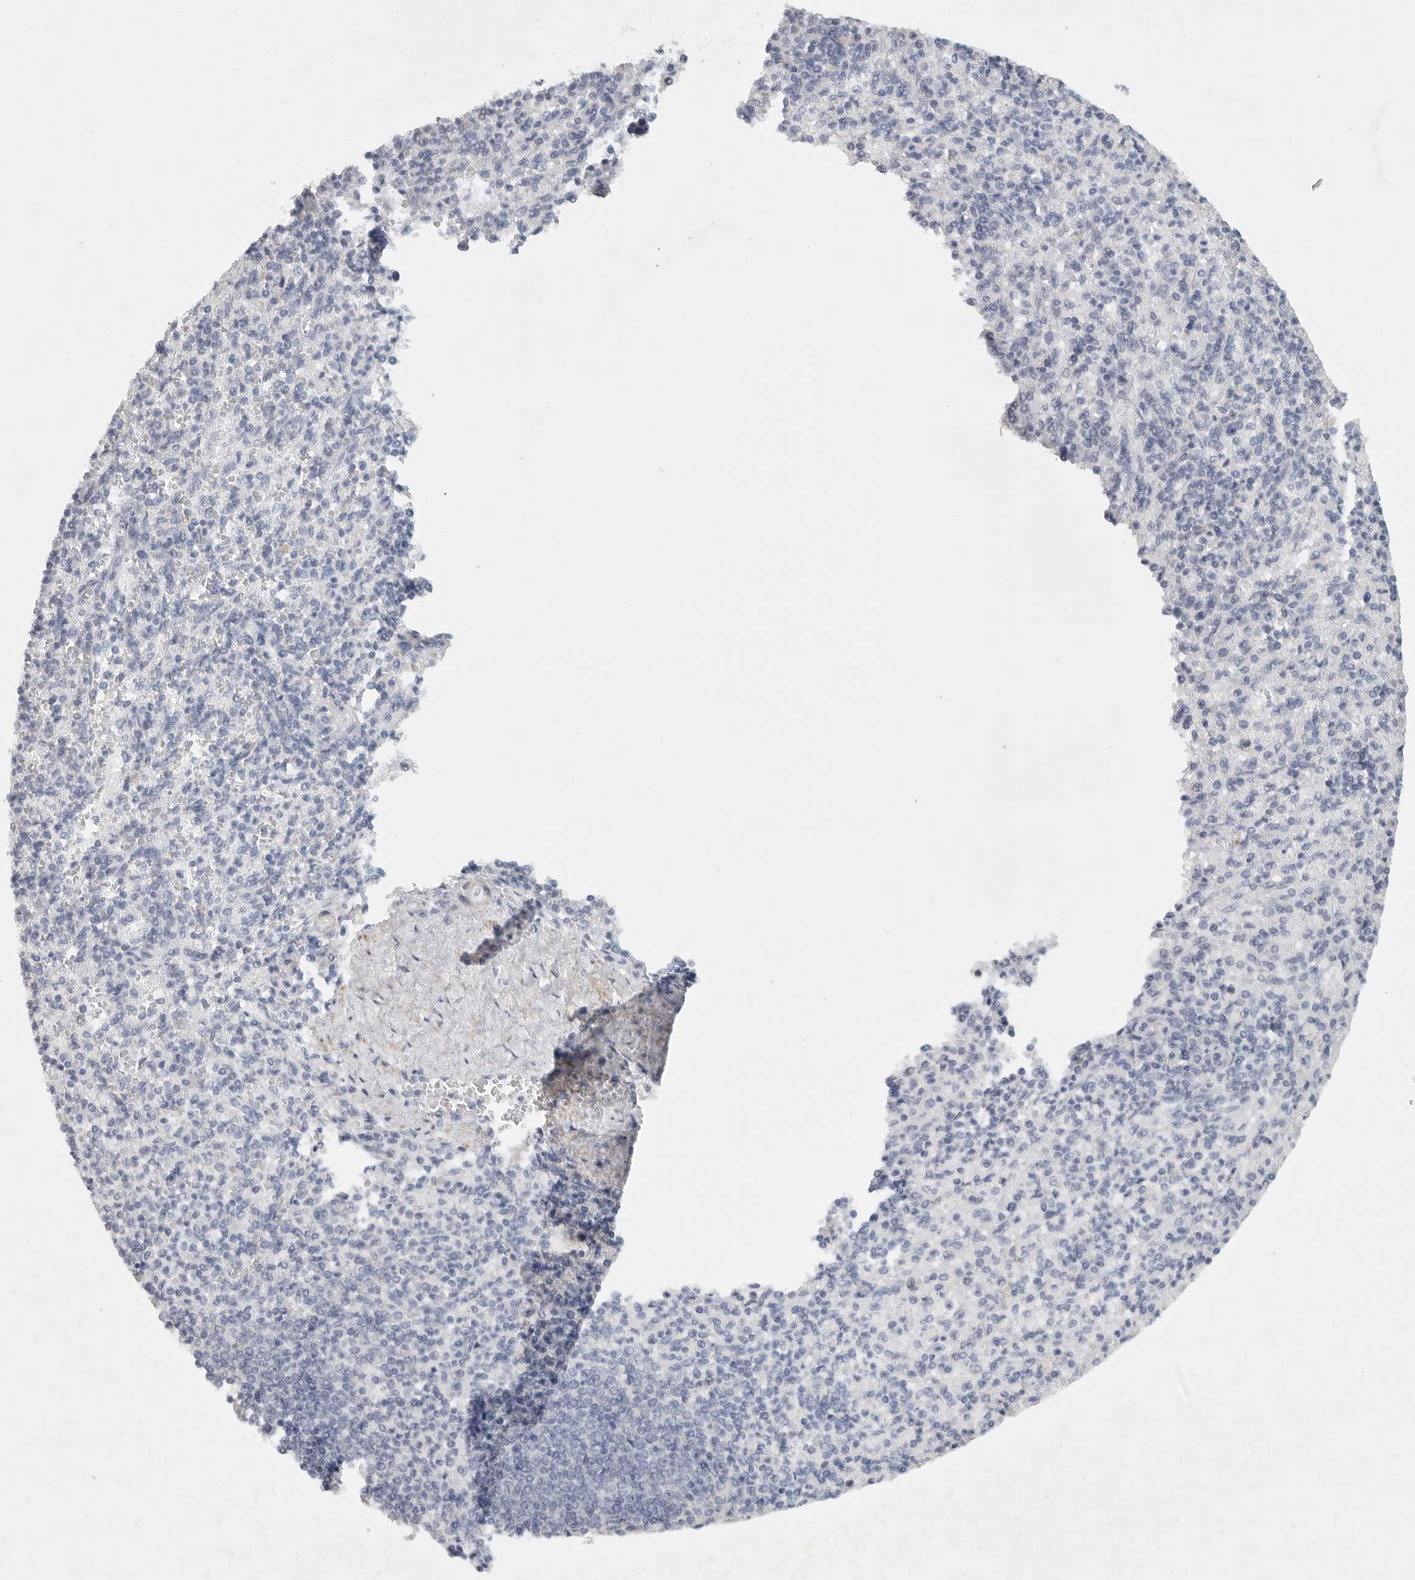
{"staining": {"intensity": "negative", "quantity": "none", "location": "none"}, "tissue": "spleen", "cell_type": "Cells in red pulp", "image_type": "normal", "snomed": [{"axis": "morphology", "description": "Normal tissue, NOS"}, {"axis": "topography", "description": "Spleen"}], "caption": "Unremarkable spleen was stained to show a protein in brown. There is no significant staining in cells in red pulp. (Brightfield microscopy of DAB immunohistochemistry at high magnification).", "gene": "TNR", "patient": {"sex": "female", "age": 74}}